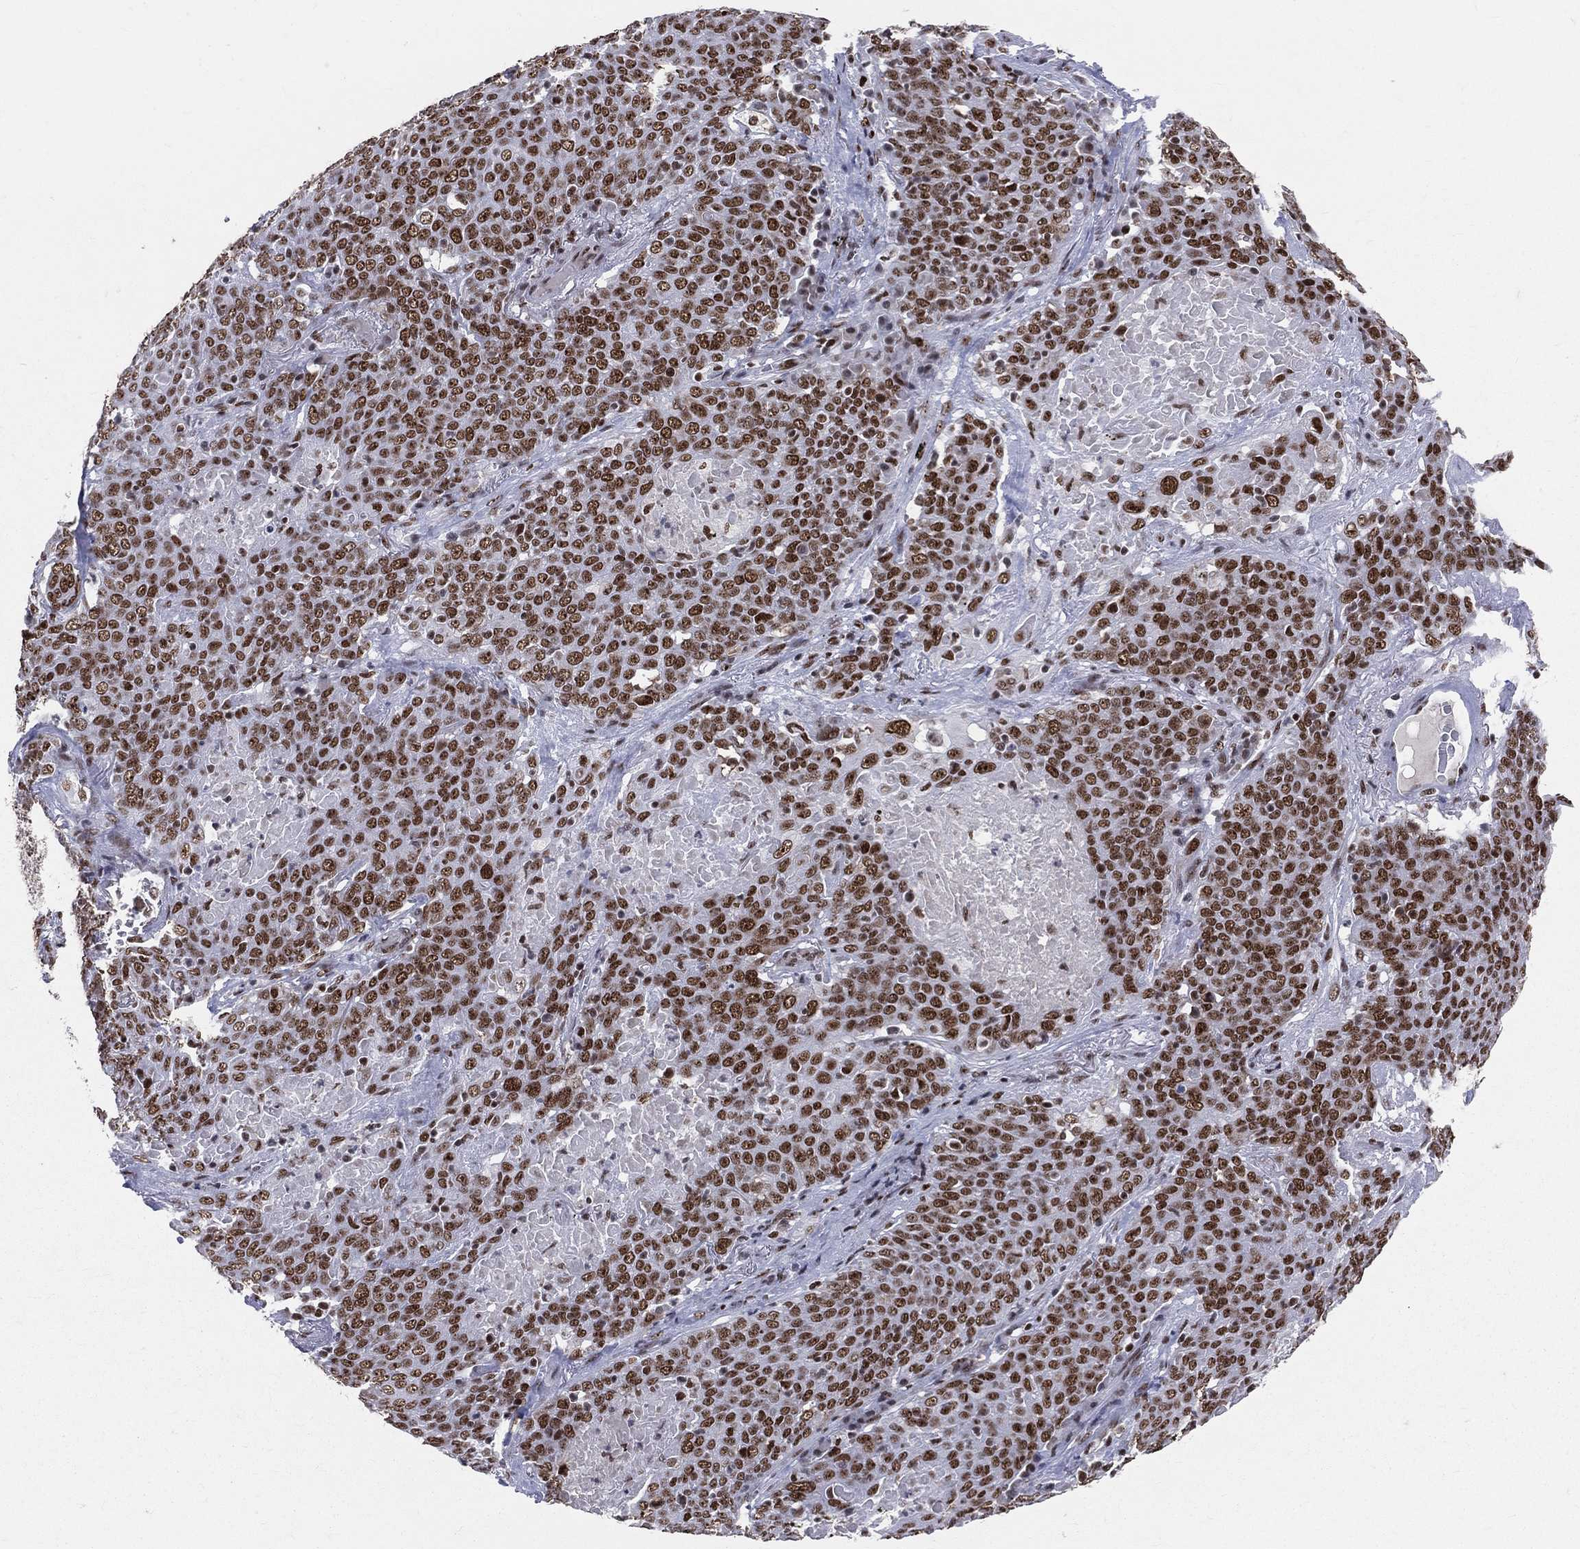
{"staining": {"intensity": "strong", "quantity": ">75%", "location": "nuclear"}, "tissue": "lung cancer", "cell_type": "Tumor cells", "image_type": "cancer", "snomed": [{"axis": "morphology", "description": "Squamous cell carcinoma, NOS"}, {"axis": "topography", "description": "Lung"}], "caption": "Immunohistochemical staining of lung cancer (squamous cell carcinoma) shows high levels of strong nuclear expression in approximately >75% of tumor cells. The staining was performed using DAB (3,3'-diaminobenzidine), with brown indicating positive protein expression. Nuclei are stained blue with hematoxylin.", "gene": "CDK7", "patient": {"sex": "male", "age": 82}}